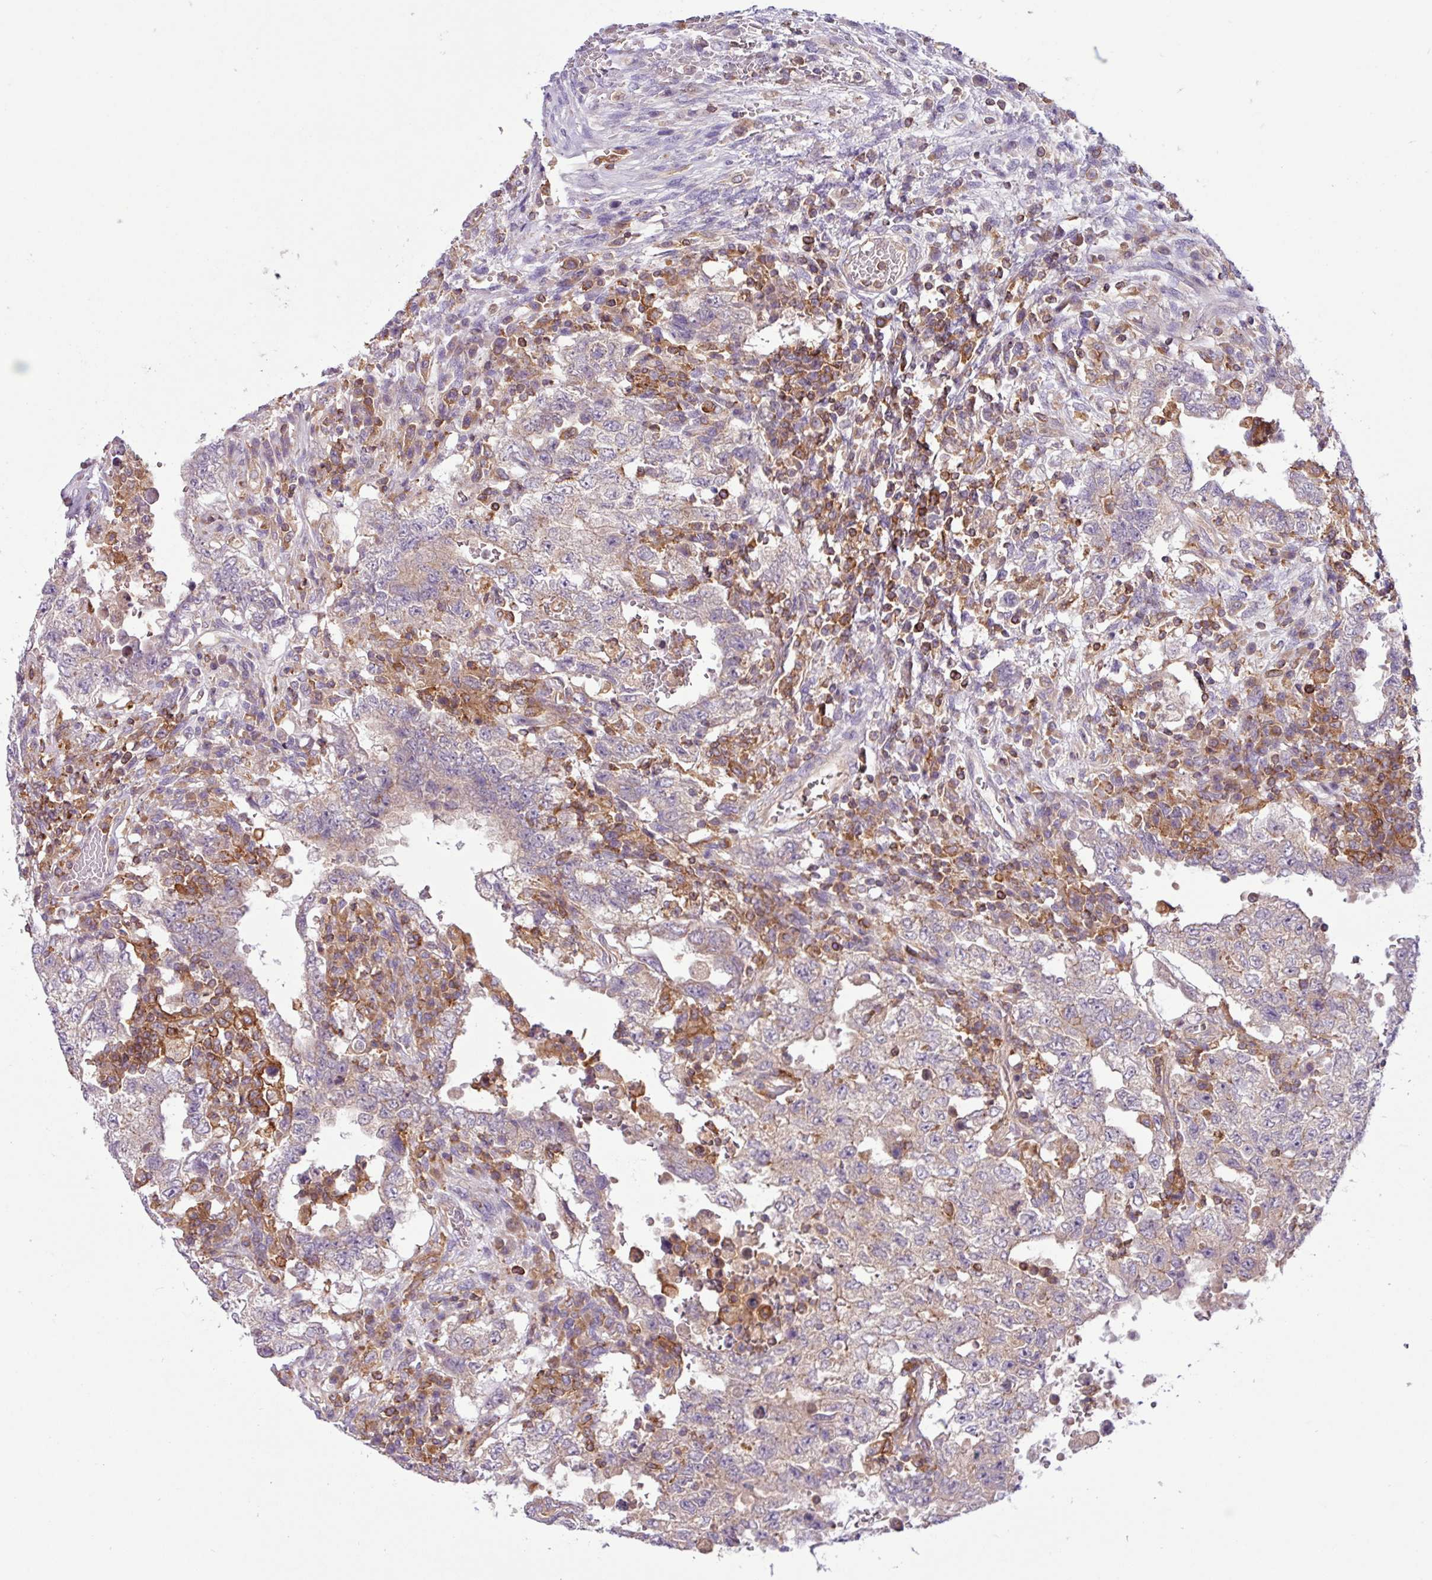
{"staining": {"intensity": "negative", "quantity": "none", "location": "none"}, "tissue": "testis cancer", "cell_type": "Tumor cells", "image_type": "cancer", "snomed": [{"axis": "morphology", "description": "Carcinoma, Embryonal, NOS"}, {"axis": "topography", "description": "Testis"}], "caption": "Tumor cells show no significant expression in testis embryonal carcinoma.", "gene": "ACTR3", "patient": {"sex": "male", "age": 26}}